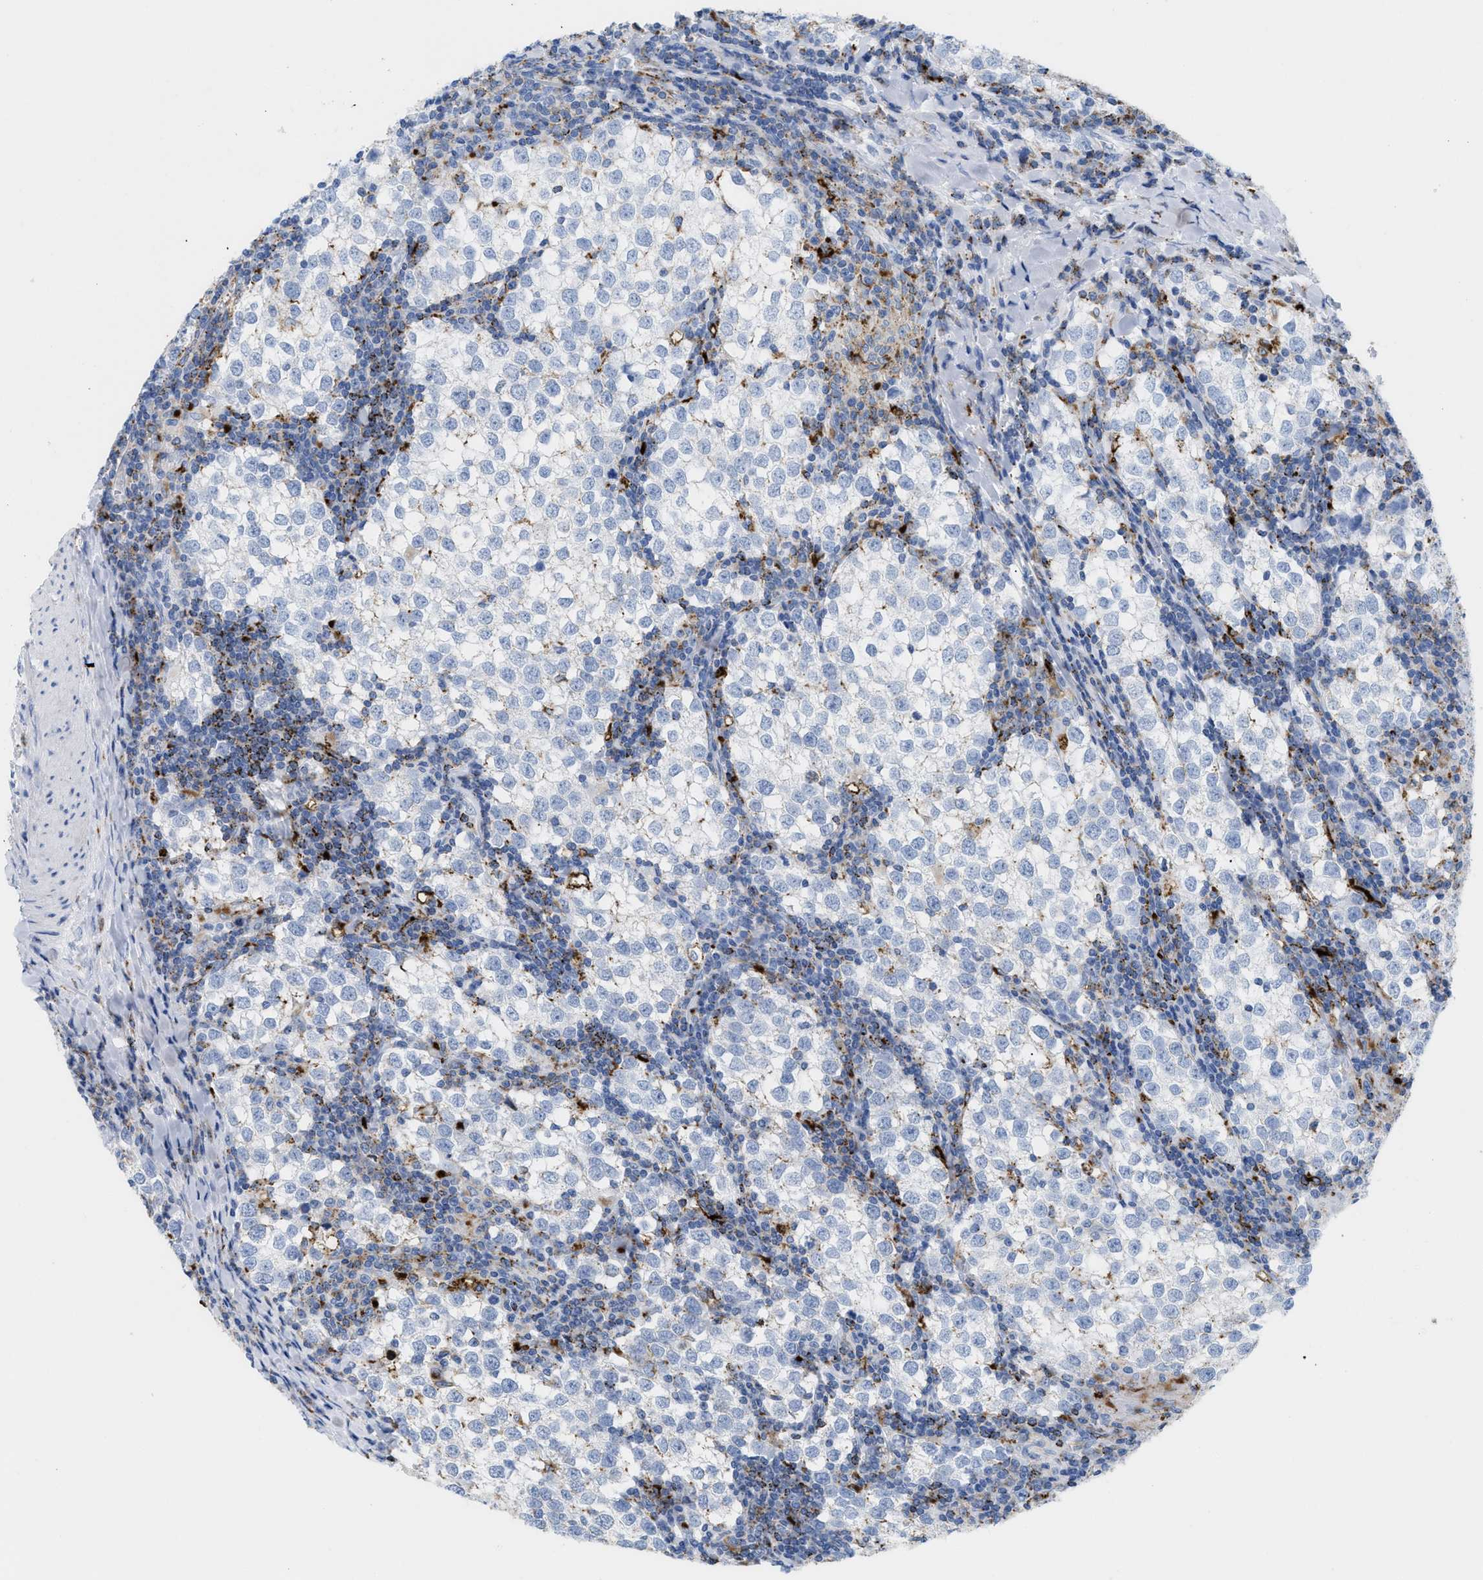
{"staining": {"intensity": "negative", "quantity": "none", "location": "none"}, "tissue": "testis cancer", "cell_type": "Tumor cells", "image_type": "cancer", "snomed": [{"axis": "morphology", "description": "Seminoma, NOS"}, {"axis": "morphology", "description": "Carcinoma, Embryonal, NOS"}, {"axis": "topography", "description": "Testis"}], "caption": "DAB (3,3'-diaminobenzidine) immunohistochemical staining of human testis seminoma displays no significant expression in tumor cells.", "gene": "DRAM2", "patient": {"sex": "male", "age": 36}}